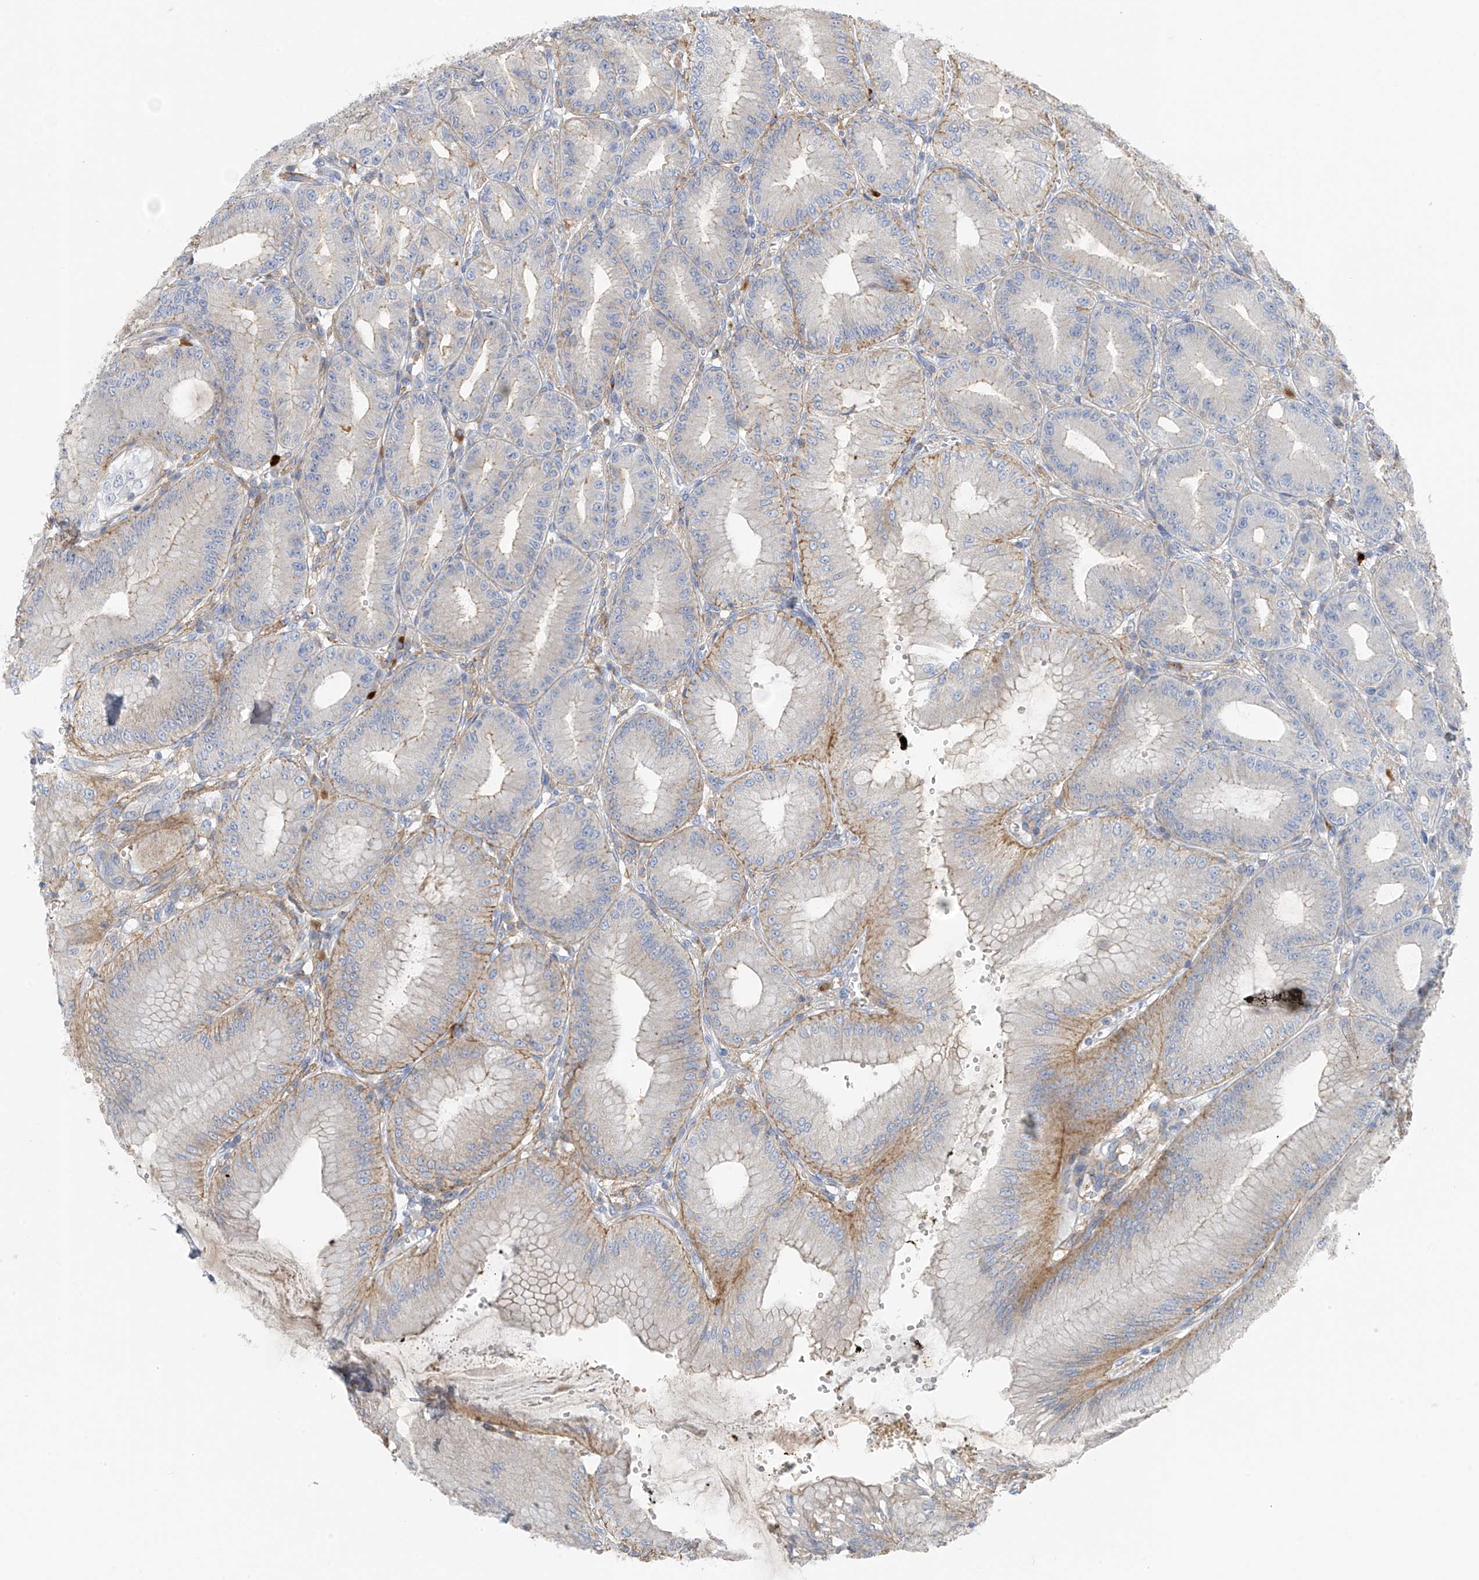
{"staining": {"intensity": "moderate", "quantity": "<25%", "location": "cytoplasmic/membranous"}, "tissue": "stomach", "cell_type": "Glandular cells", "image_type": "normal", "snomed": [{"axis": "morphology", "description": "Normal tissue, NOS"}, {"axis": "topography", "description": "Stomach, lower"}], "caption": "A photomicrograph showing moderate cytoplasmic/membranous staining in approximately <25% of glandular cells in benign stomach, as visualized by brown immunohistochemical staining.", "gene": "NALCN", "patient": {"sex": "male", "age": 71}}